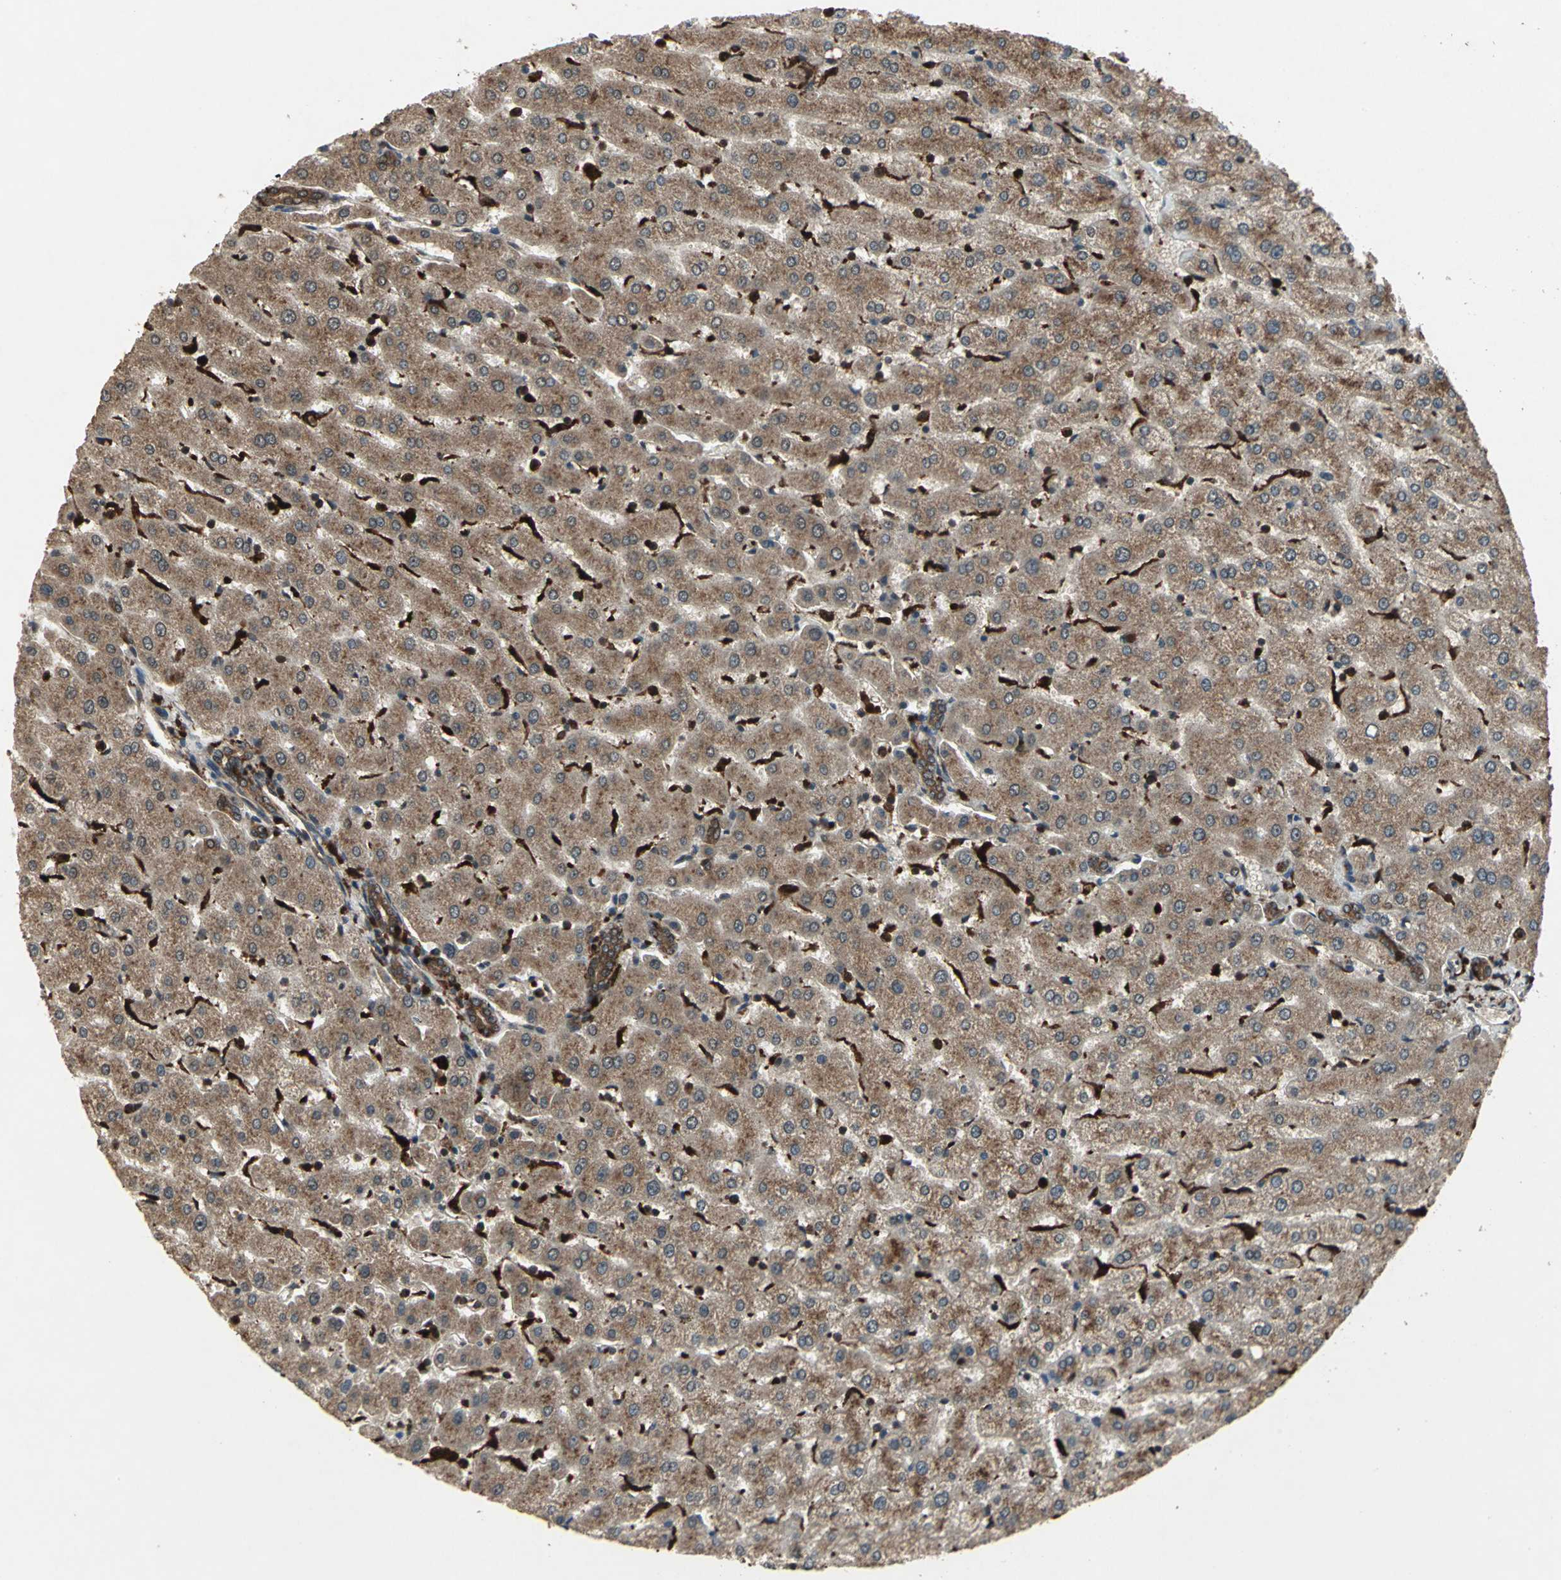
{"staining": {"intensity": "moderate", "quantity": ">75%", "location": "cytoplasmic/membranous"}, "tissue": "liver", "cell_type": "Cholangiocytes", "image_type": "normal", "snomed": [{"axis": "morphology", "description": "Normal tissue, NOS"}, {"axis": "morphology", "description": "Fibrosis, NOS"}, {"axis": "topography", "description": "Liver"}], "caption": "IHC staining of unremarkable liver, which shows medium levels of moderate cytoplasmic/membranous staining in about >75% of cholangiocytes indicating moderate cytoplasmic/membranous protein positivity. The staining was performed using DAB (brown) for protein detection and nuclei were counterstained in hematoxylin (blue).", "gene": "PYCARD", "patient": {"sex": "female", "age": 29}}